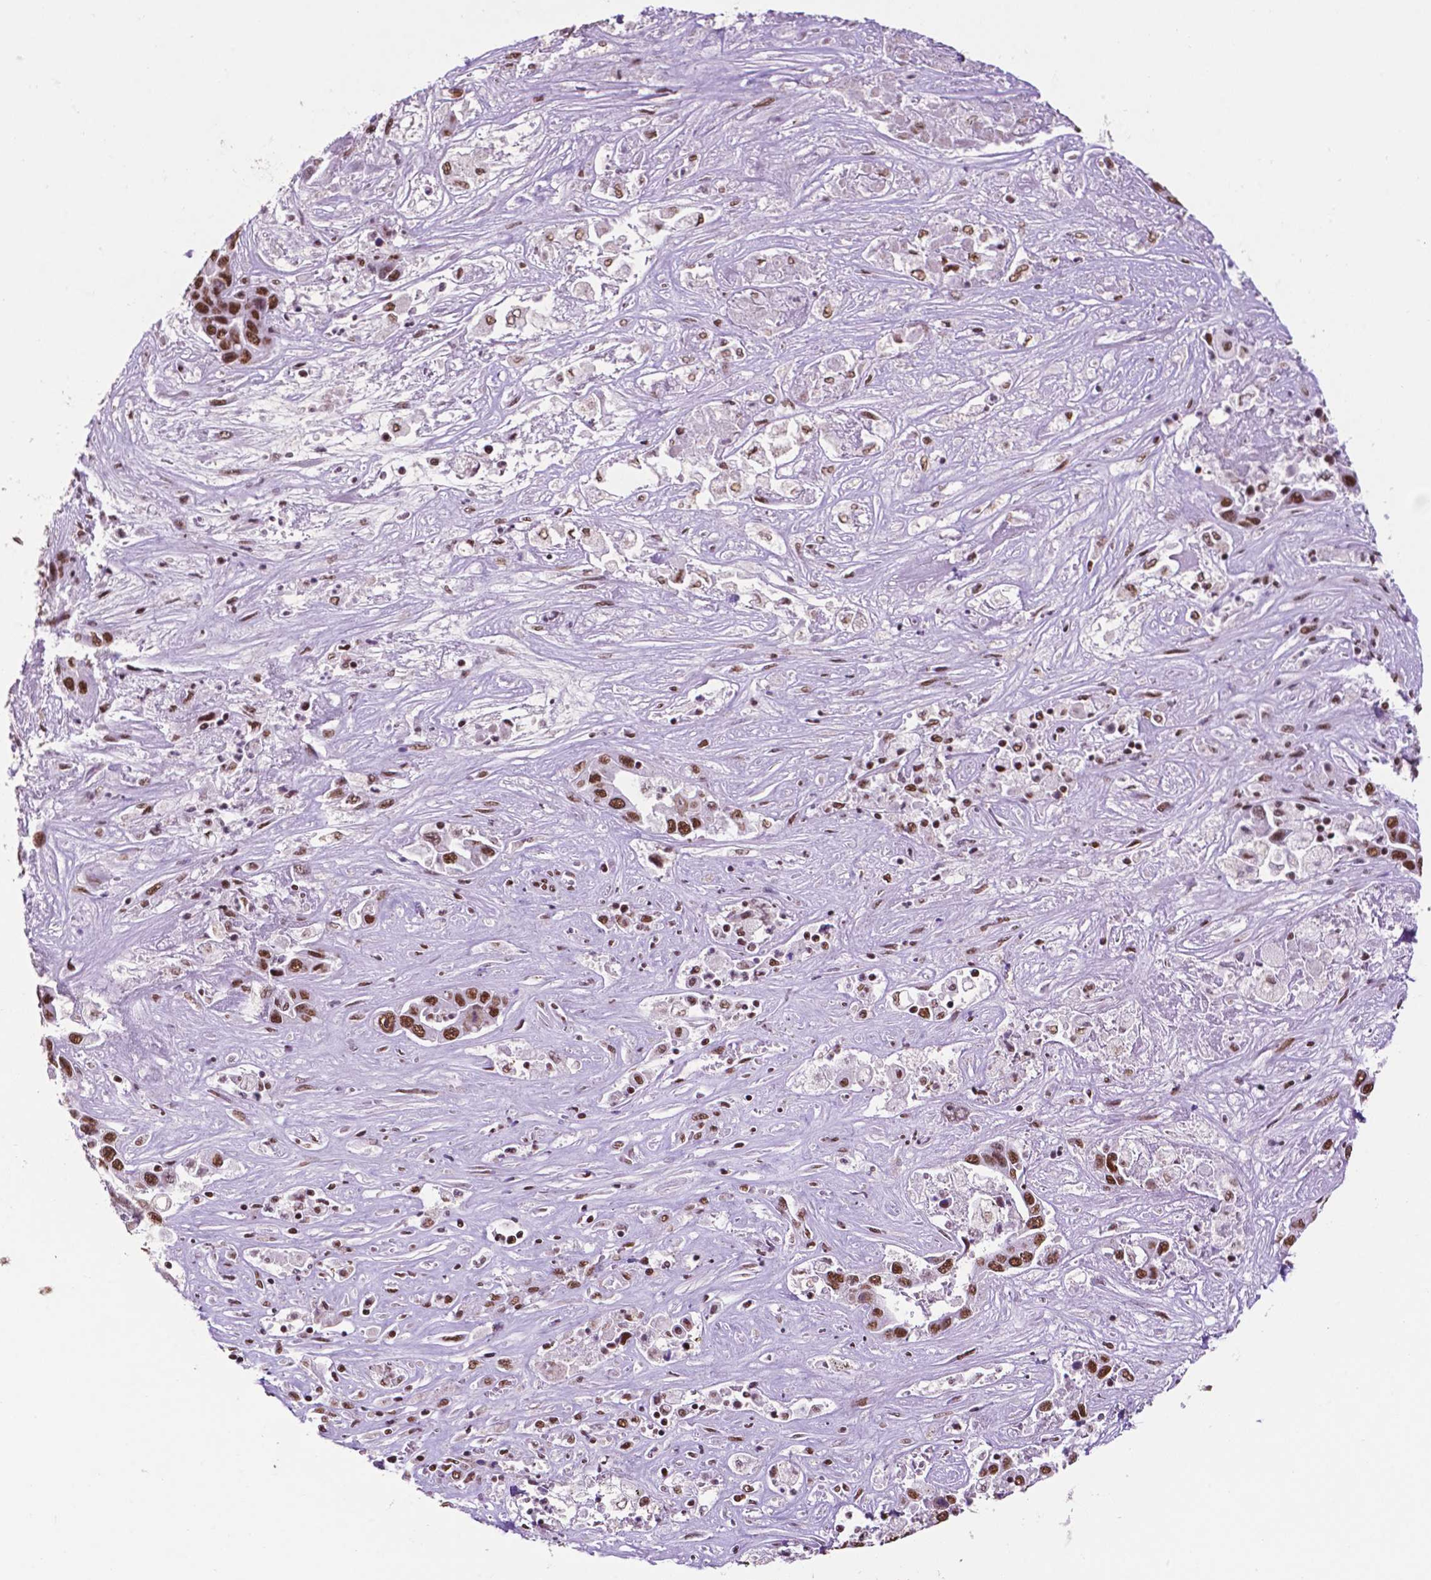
{"staining": {"intensity": "strong", "quantity": ">75%", "location": "nuclear"}, "tissue": "liver cancer", "cell_type": "Tumor cells", "image_type": "cancer", "snomed": [{"axis": "morphology", "description": "Cholangiocarcinoma"}, {"axis": "topography", "description": "Liver"}], "caption": "Tumor cells reveal high levels of strong nuclear expression in approximately >75% of cells in human liver cholangiocarcinoma. The protein is stained brown, and the nuclei are stained in blue (DAB IHC with brightfield microscopy, high magnification).", "gene": "CCAR2", "patient": {"sex": "female", "age": 52}}